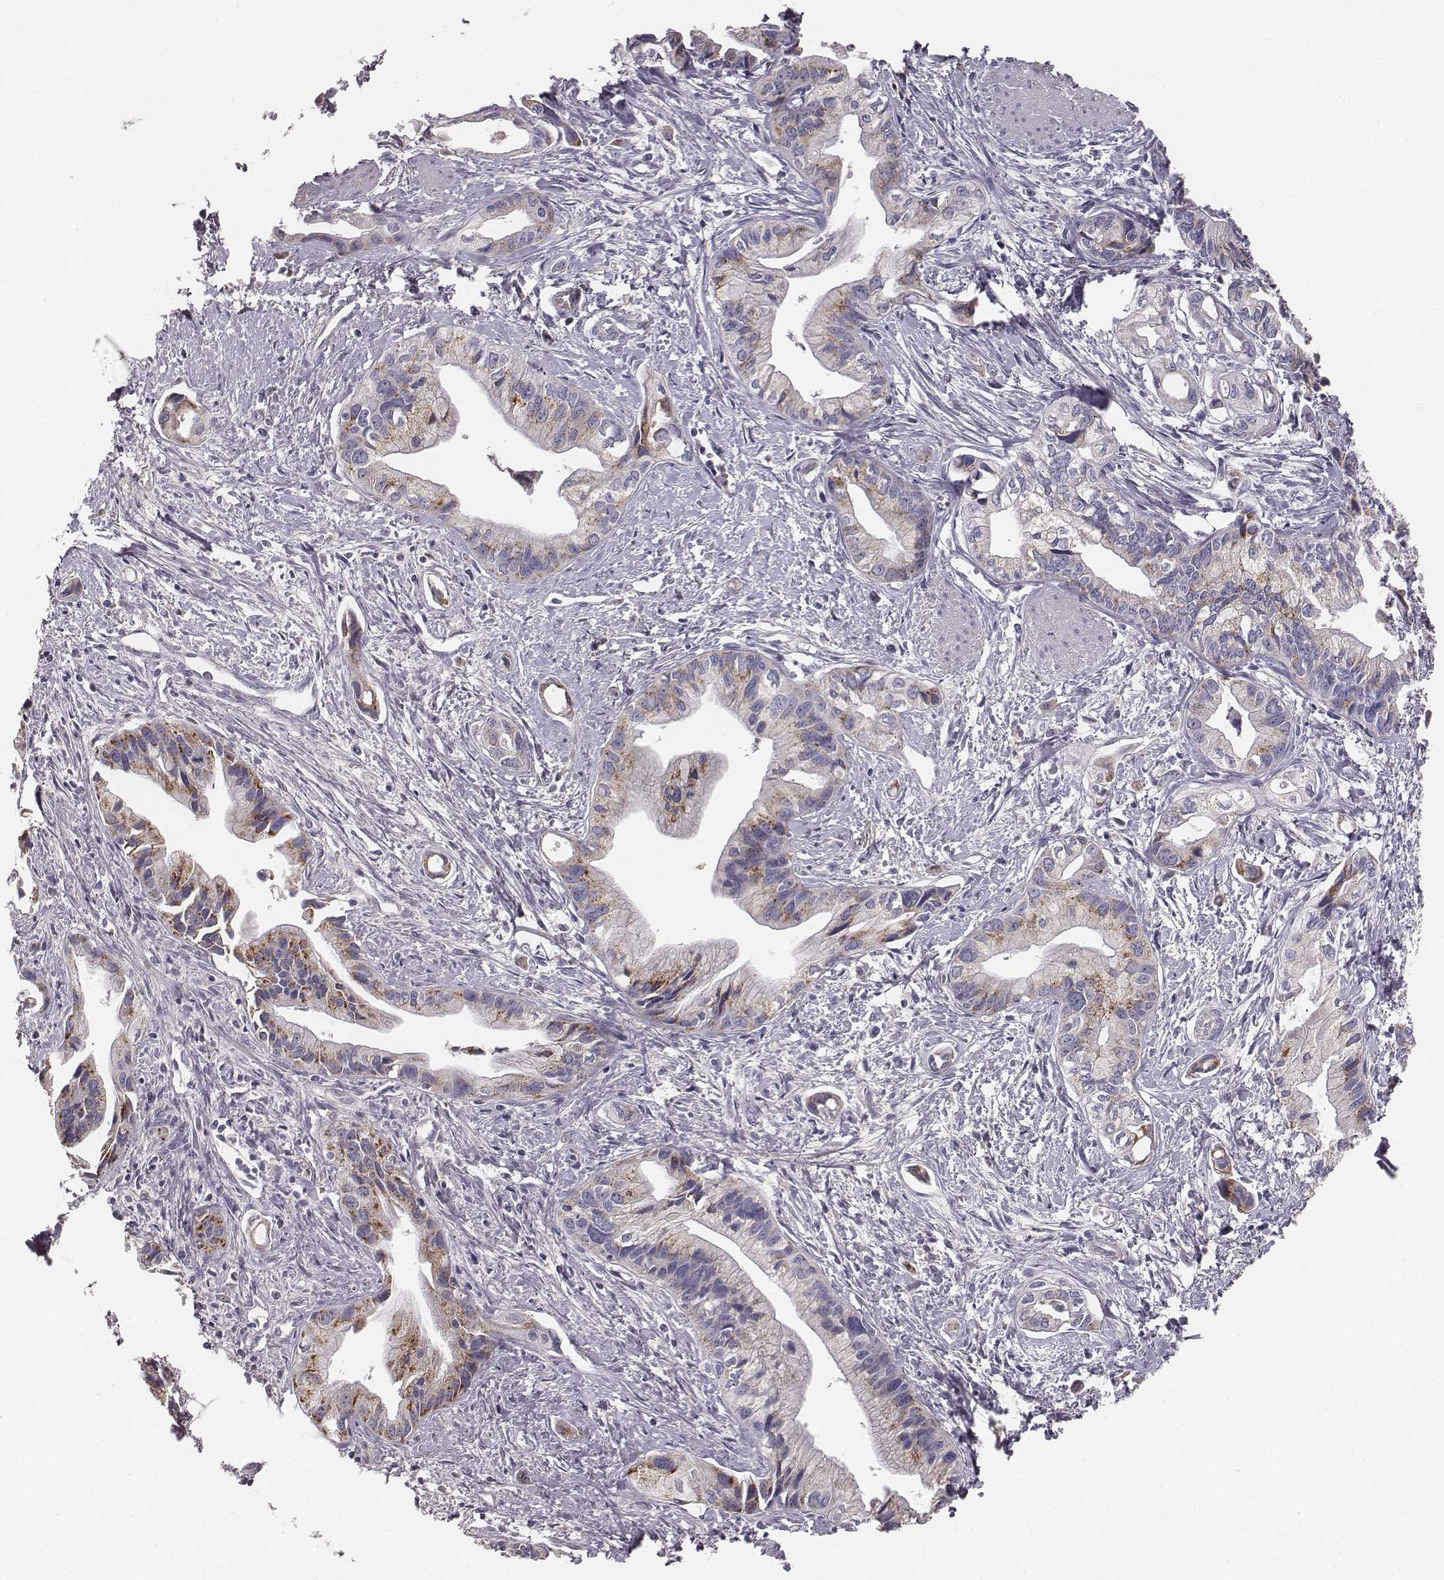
{"staining": {"intensity": "moderate", "quantity": "25%-75%", "location": "cytoplasmic/membranous"}, "tissue": "pancreatic cancer", "cell_type": "Tumor cells", "image_type": "cancer", "snomed": [{"axis": "morphology", "description": "Adenocarcinoma, NOS"}, {"axis": "topography", "description": "Pancreas"}], "caption": "High-magnification brightfield microscopy of pancreatic adenocarcinoma stained with DAB (brown) and counterstained with hematoxylin (blue). tumor cells exhibit moderate cytoplasmic/membranous staining is seen in about25%-75% of cells. Immunohistochemistry (ihc) stains the protein in brown and the nuclei are stained blue.", "gene": "ABCD3", "patient": {"sex": "female", "age": 61}}